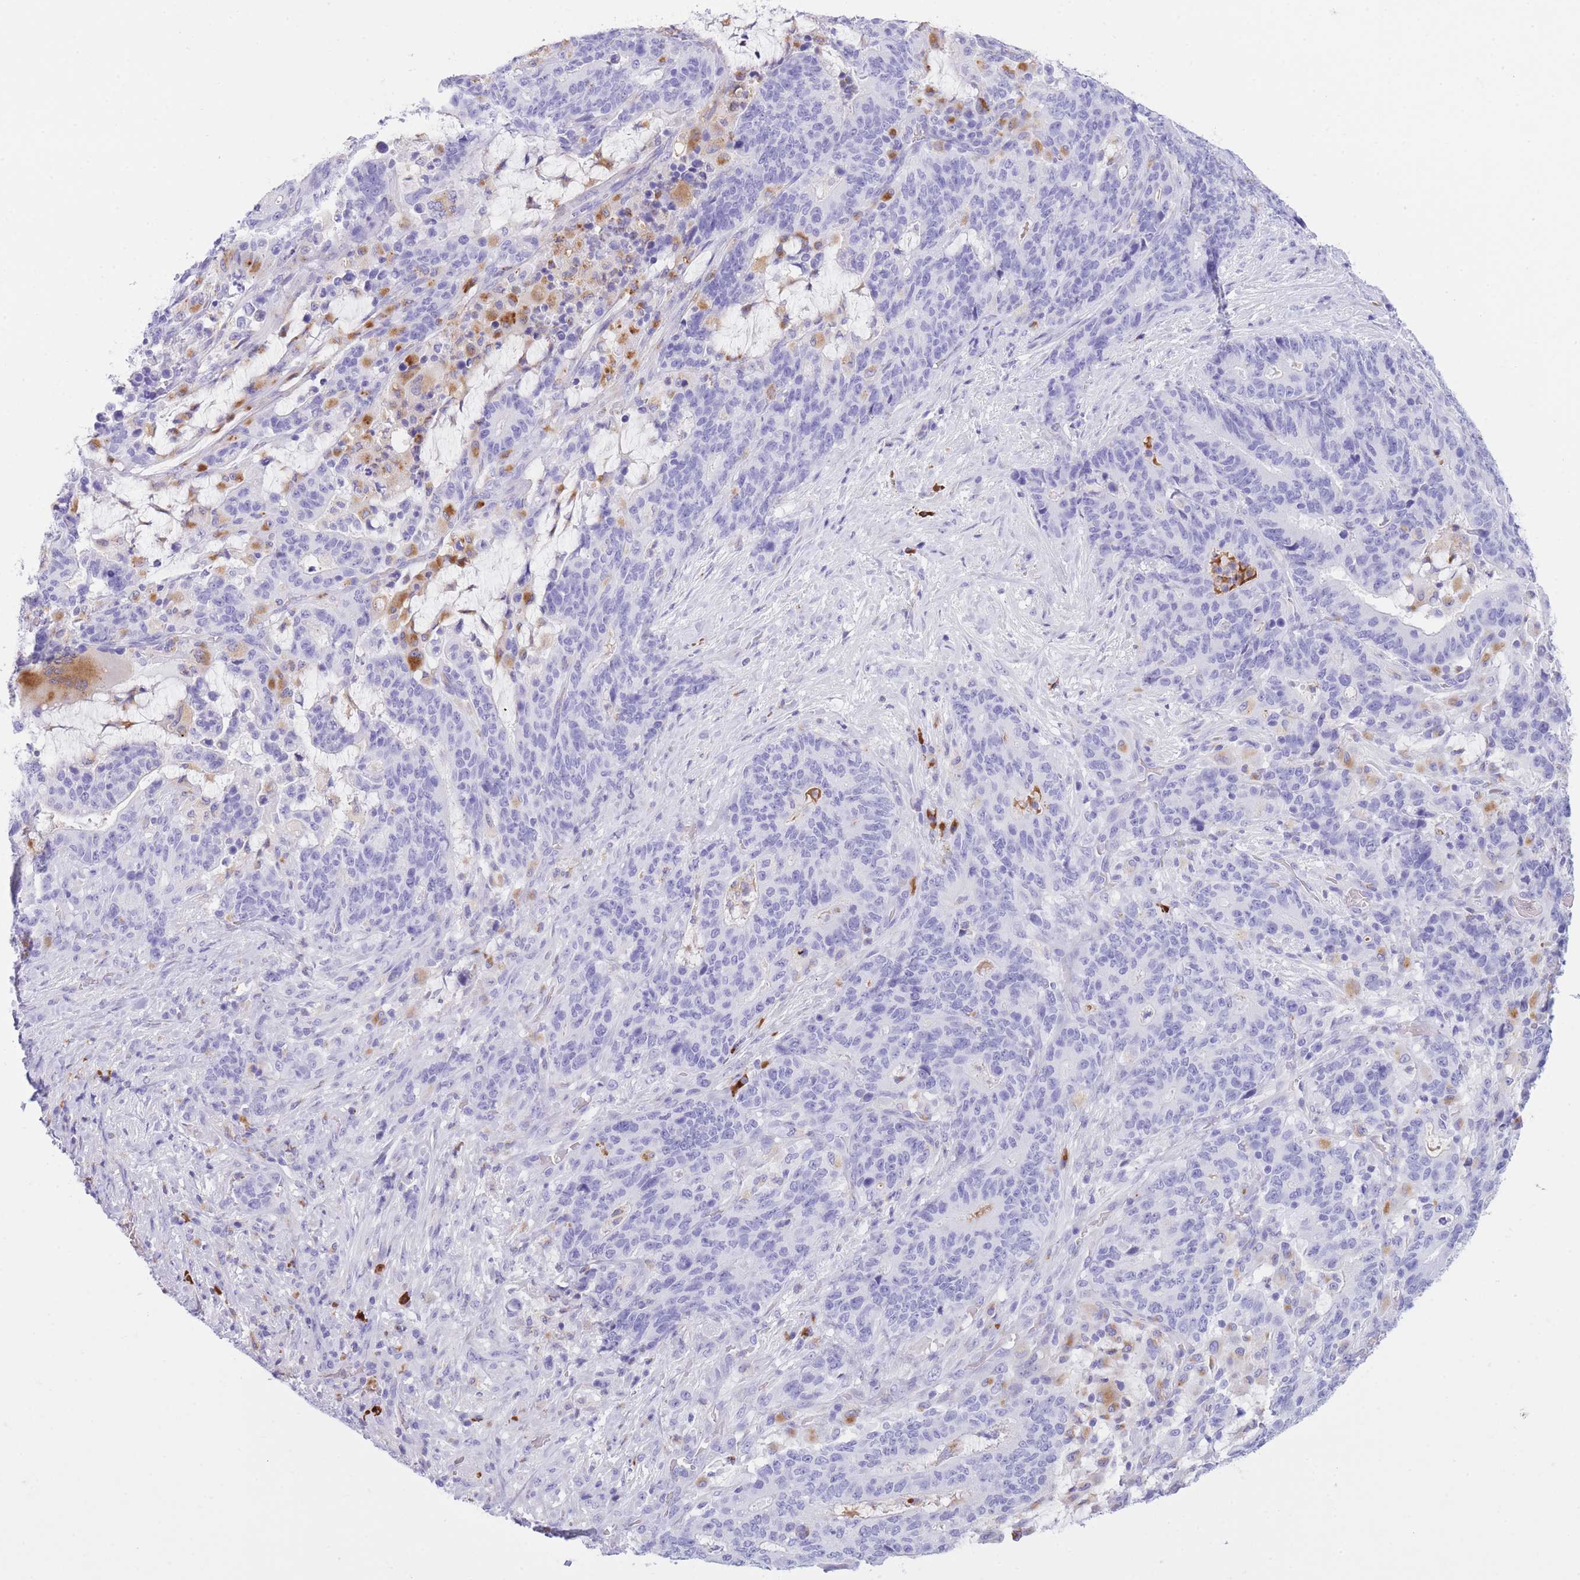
{"staining": {"intensity": "negative", "quantity": "none", "location": "none"}, "tissue": "stomach cancer", "cell_type": "Tumor cells", "image_type": "cancer", "snomed": [{"axis": "morphology", "description": "Normal tissue, NOS"}, {"axis": "morphology", "description": "Adenocarcinoma, NOS"}, {"axis": "topography", "description": "Stomach"}], "caption": "High power microscopy photomicrograph of an immunohistochemistry image of stomach cancer (adenocarcinoma), revealing no significant expression in tumor cells.", "gene": "PLBD1", "patient": {"sex": "female", "age": 64}}